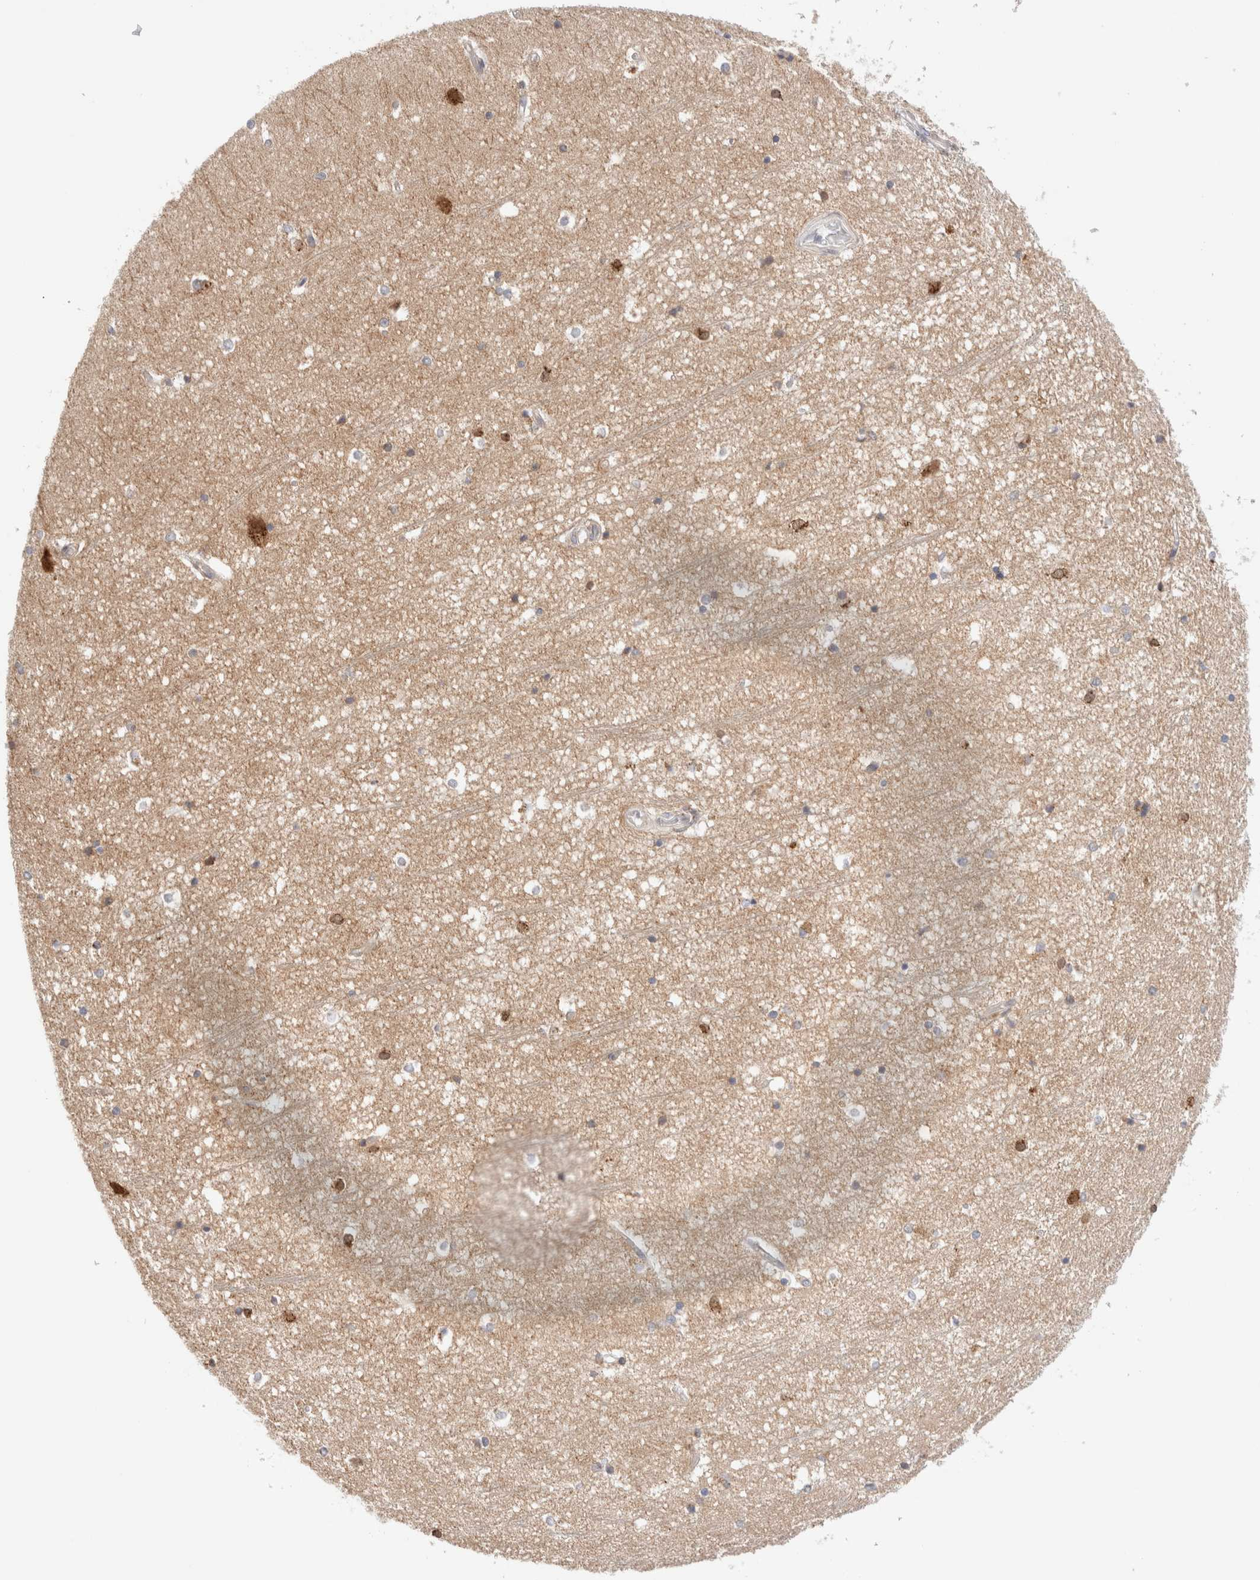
{"staining": {"intensity": "moderate", "quantity": "<25%", "location": "cytoplasmic/membranous"}, "tissue": "hippocampus", "cell_type": "Glial cells", "image_type": "normal", "snomed": [{"axis": "morphology", "description": "Normal tissue, NOS"}, {"axis": "topography", "description": "Hippocampus"}], "caption": "About <25% of glial cells in benign human hippocampus demonstrate moderate cytoplasmic/membranous protein positivity as visualized by brown immunohistochemical staining.", "gene": "GCN1", "patient": {"sex": "male", "age": 45}}